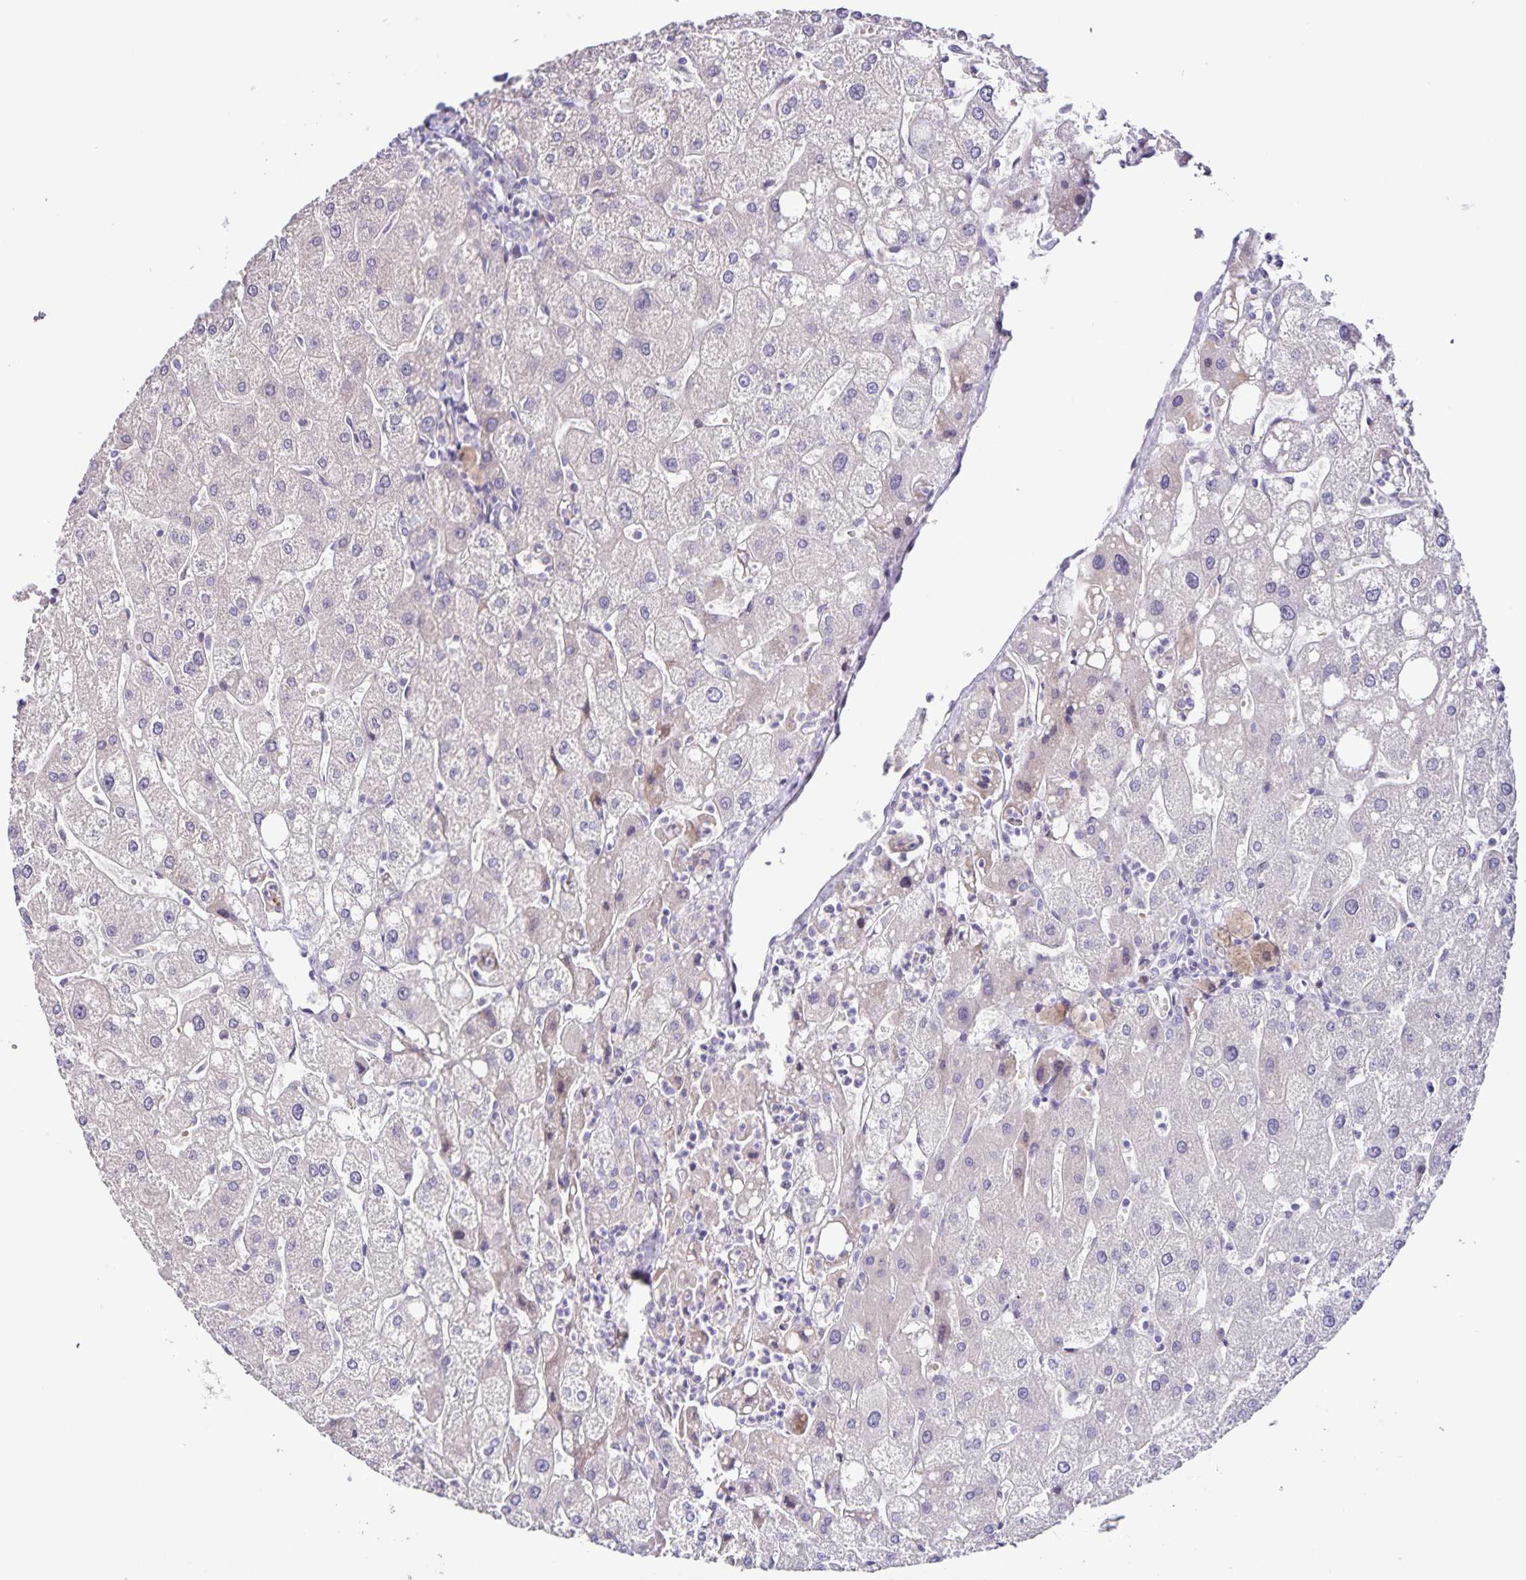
{"staining": {"intensity": "negative", "quantity": "none", "location": "none"}, "tissue": "liver", "cell_type": "Cholangiocytes", "image_type": "normal", "snomed": [{"axis": "morphology", "description": "Normal tissue, NOS"}, {"axis": "topography", "description": "Liver"}], "caption": "Cholangiocytes are negative for brown protein staining in benign liver. (Stains: DAB (3,3'-diaminobenzidine) immunohistochemistry (IHC) with hematoxylin counter stain, Microscopy: brightfield microscopy at high magnification).", "gene": "RNFT2", "patient": {"sex": "male", "age": 67}}